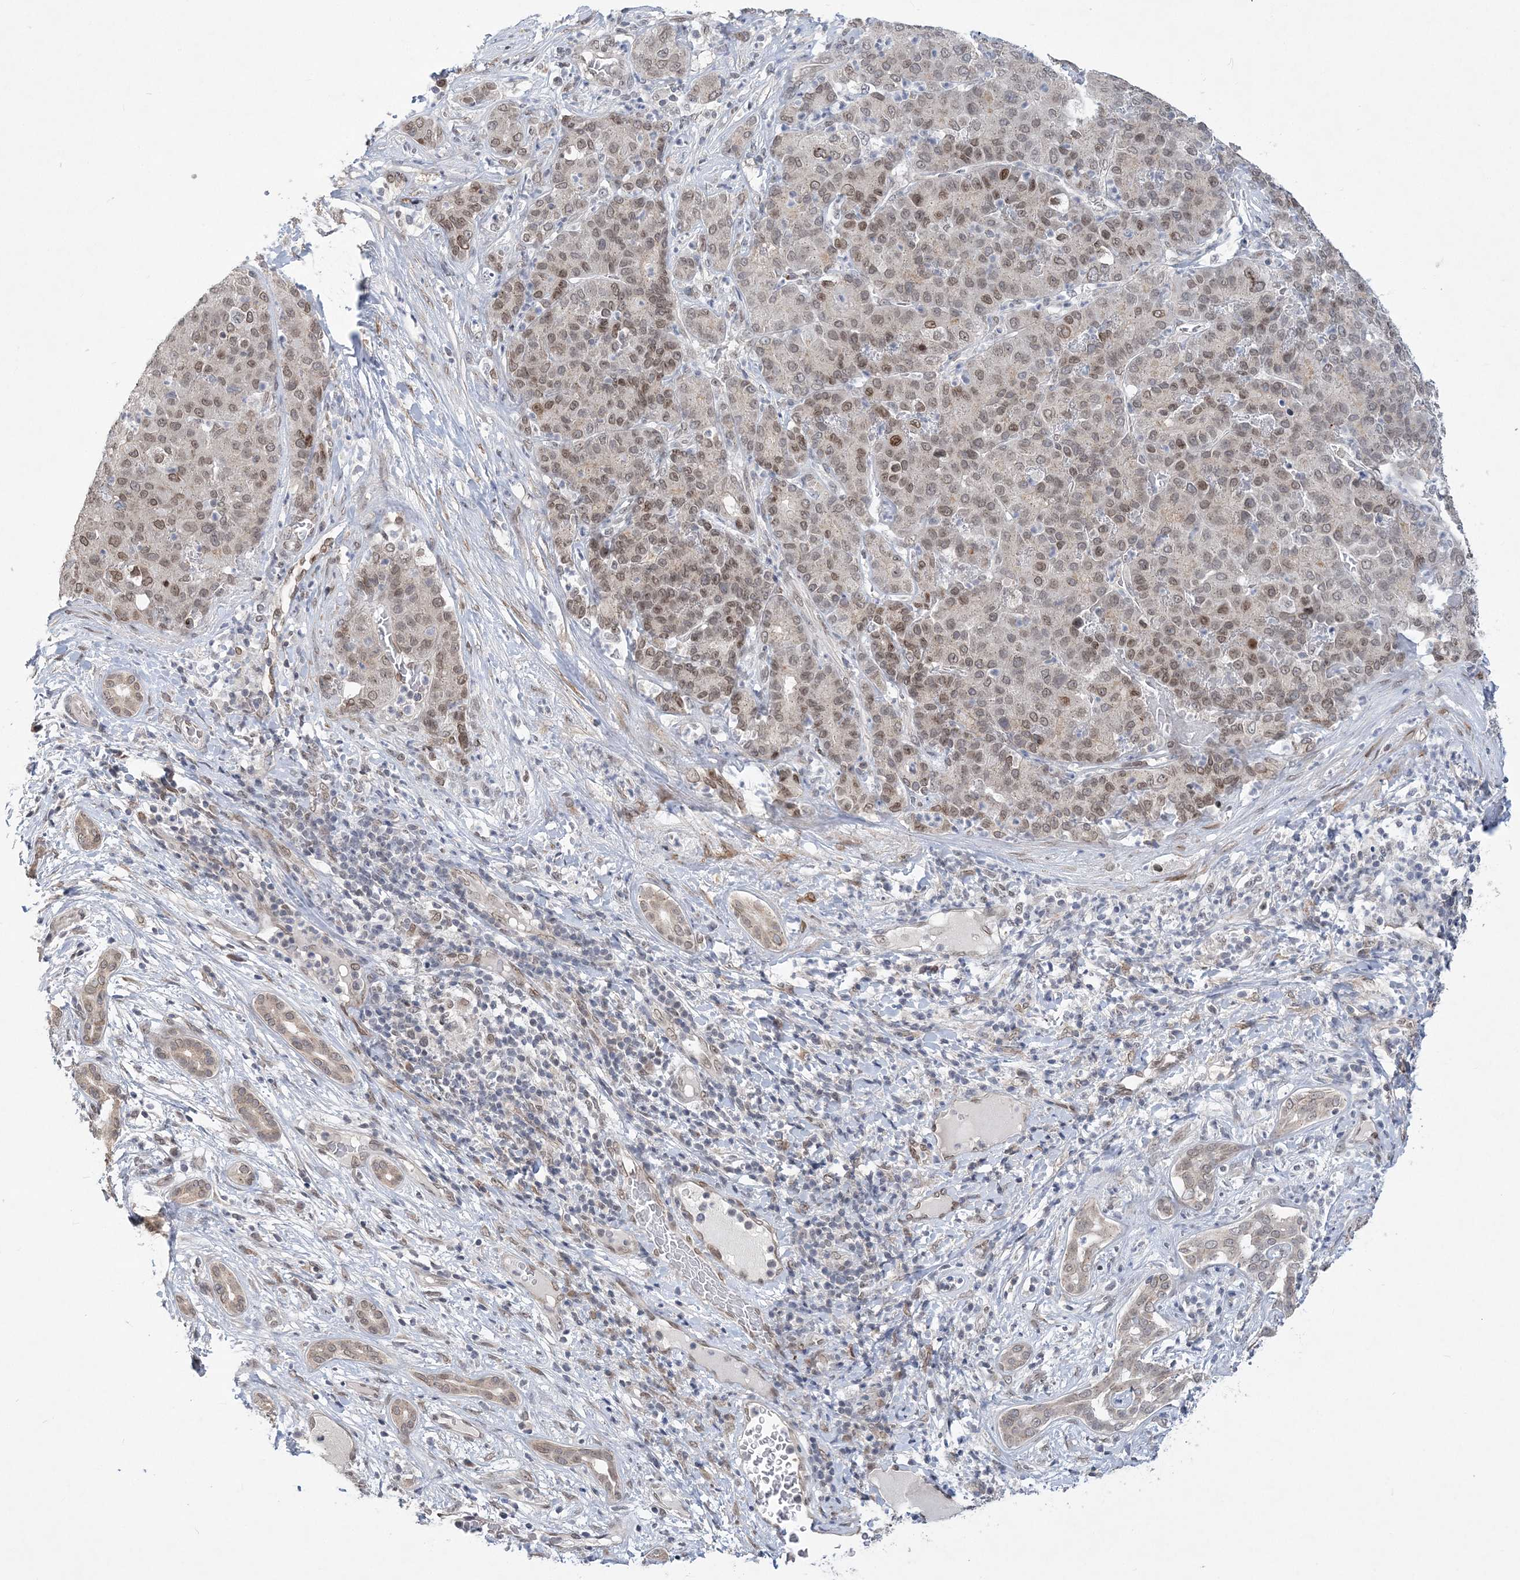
{"staining": {"intensity": "moderate", "quantity": "<25%", "location": "nuclear"}, "tissue": "liver cancer", "cell_type": "Tumor cells", "image_type": "cancer", "snomed": [{"axis": "morphology", "description": "Carcinoma, Hepatocellular, NOS"}, {"axis": "topography", "description": "Liver"}], "caption": "DAB immunohistochemical staining of human liver cancer (hepatocellular carcinoma) demonstrates moderate nuclear protein positivity in approximately <25% of tumor cells. The staining is performed using DAB brown chromogen to label protein expression. The nuclei are counter-stained blue using hematoxylin.", "gene": "WAC", "patient": {"sex": "male", "age": 65}}